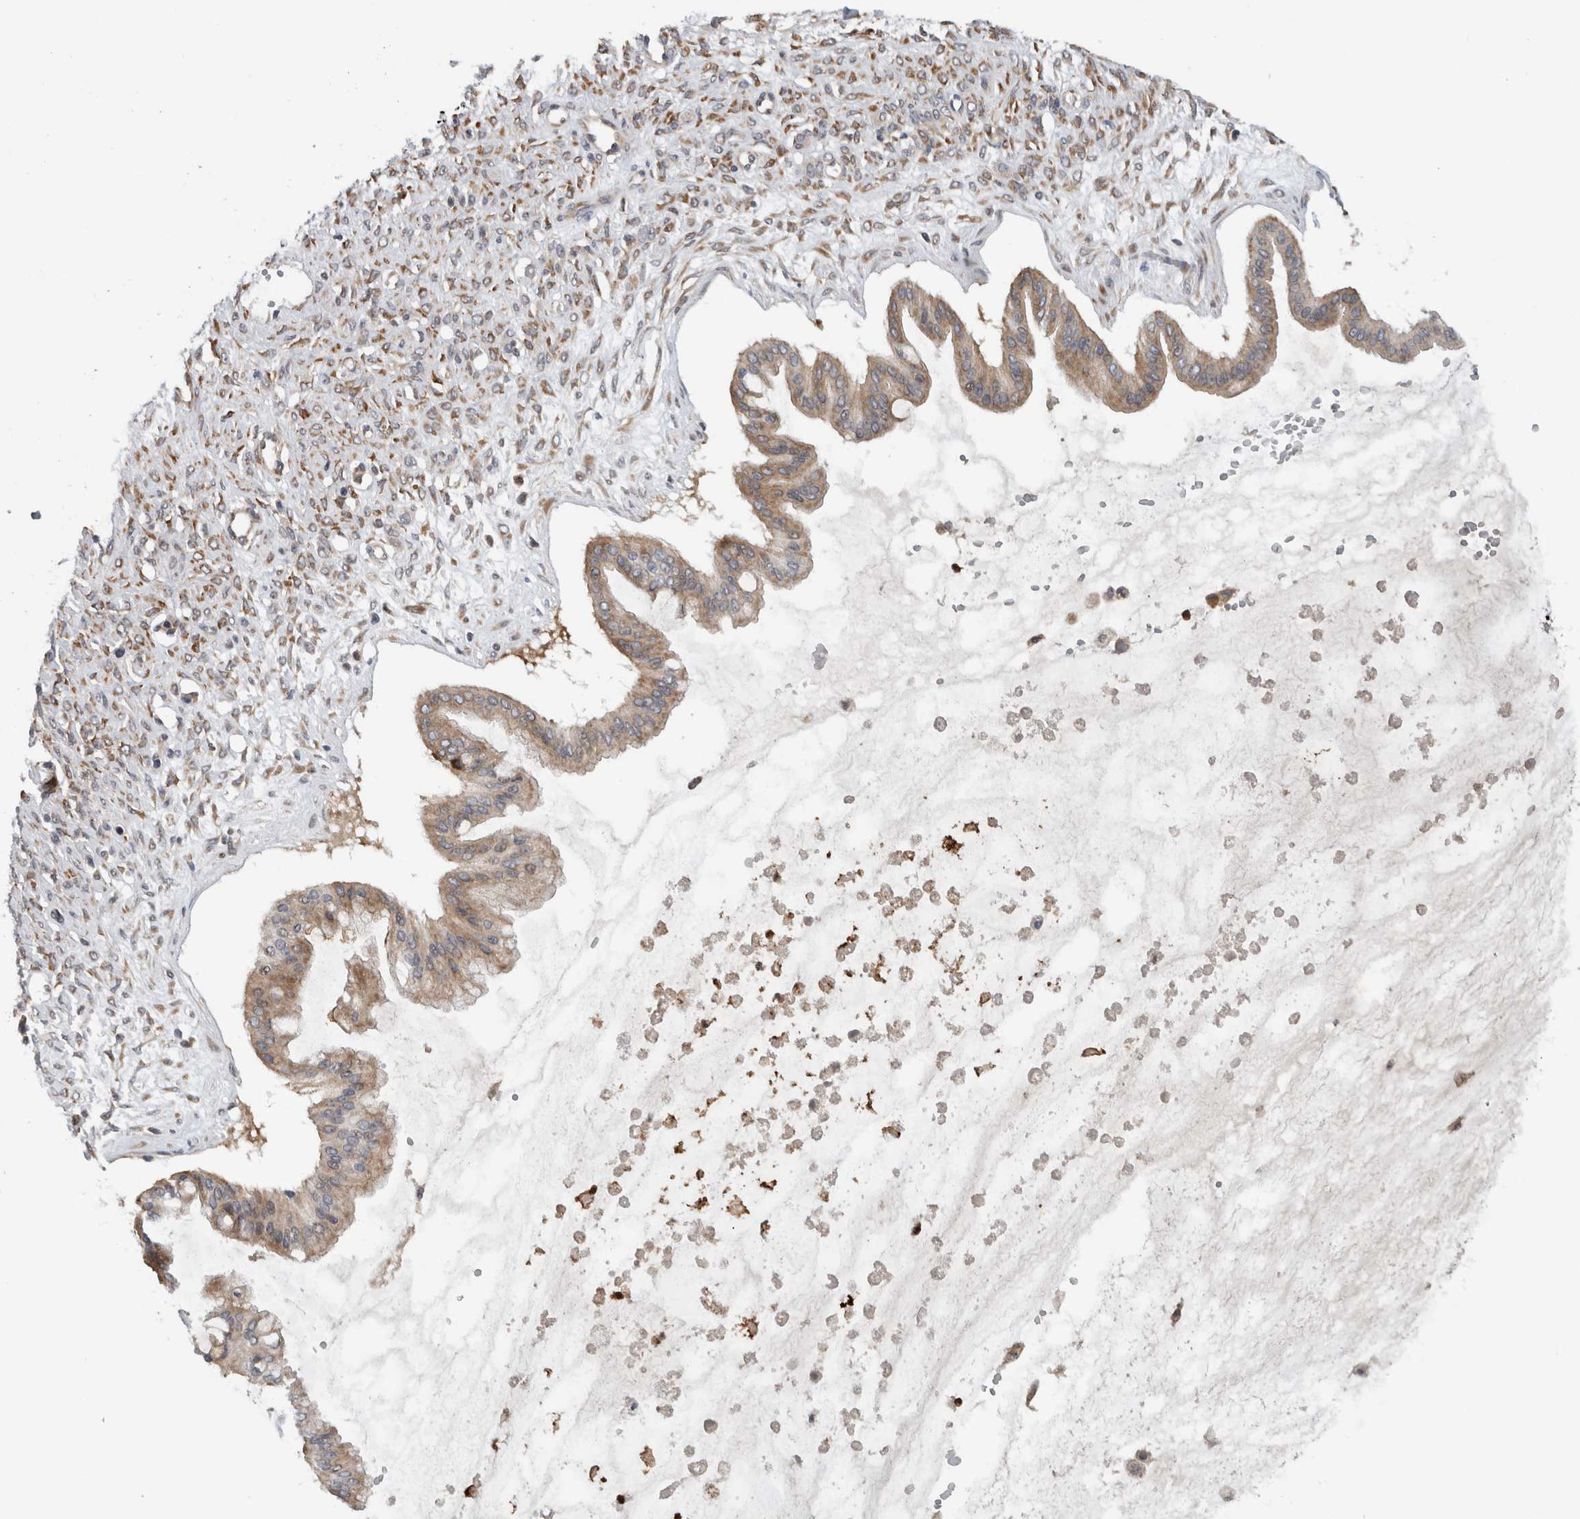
{"staining": {"intensity": "moderate", "quantity": ">75%", "location": "cytoplasmic/membranous"}, "tissue": "ovarian cancer", "cell_type": "Tumor cells", "image_type": "cancer", "snomed": [{"axis": "morphology", "description": "Cystadenocarcinoma, mucinous, NOS"}, {"axis": "topography", "description": "Ovary"}], "caption": "Immunohistochemistry image of human ovarian cancer stained for a protein (brown), which demonstrates medium levels of moderate cytoplasmic/membranous expression in about >75% of tumor cells.", "gene": "PDCD2", "patient": {"sex": "female", "age": 73}}